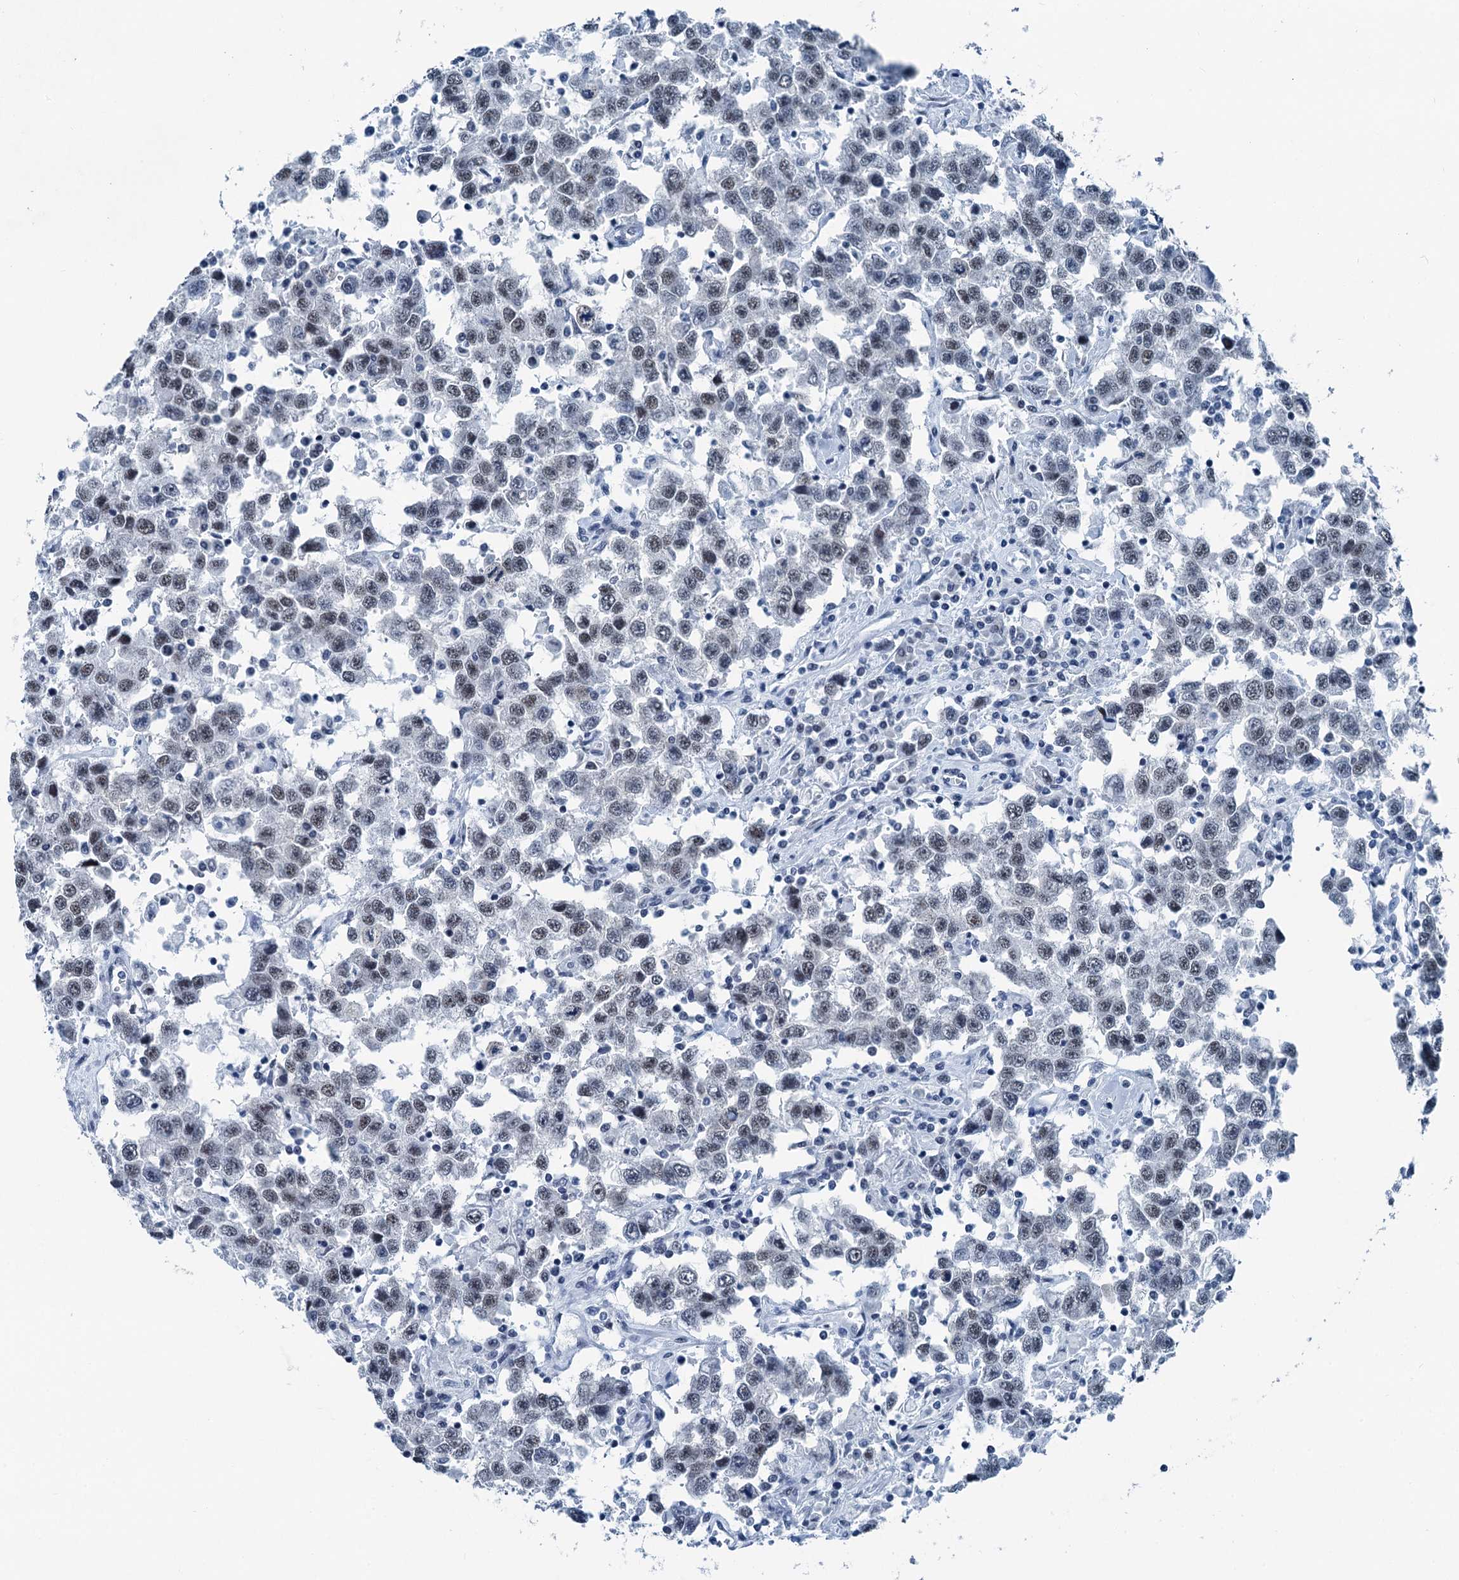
{"staining": {"intensity": "negative", "quantity": "none", "location": "none"}, "tissue": "testis cancer", "cell_type": "Tumor cells", "image_type": "cancer", "snomed": [{"axis": "morphology", "description": "Seminoma, NOS"}, {"axis": "topography", "description": "Testis"}], "caption": "High power microscopy micrograph of an immunohistochemistry (IHC) image of testis cancer, revealing no significant staining in tumor cells. (DAB (3,3'-diaminobenzidine) immunohistochemistry with hematoxylin counter stain).", "gene": "TRPT1", "patient": {"sex": "male", "age": 41}}